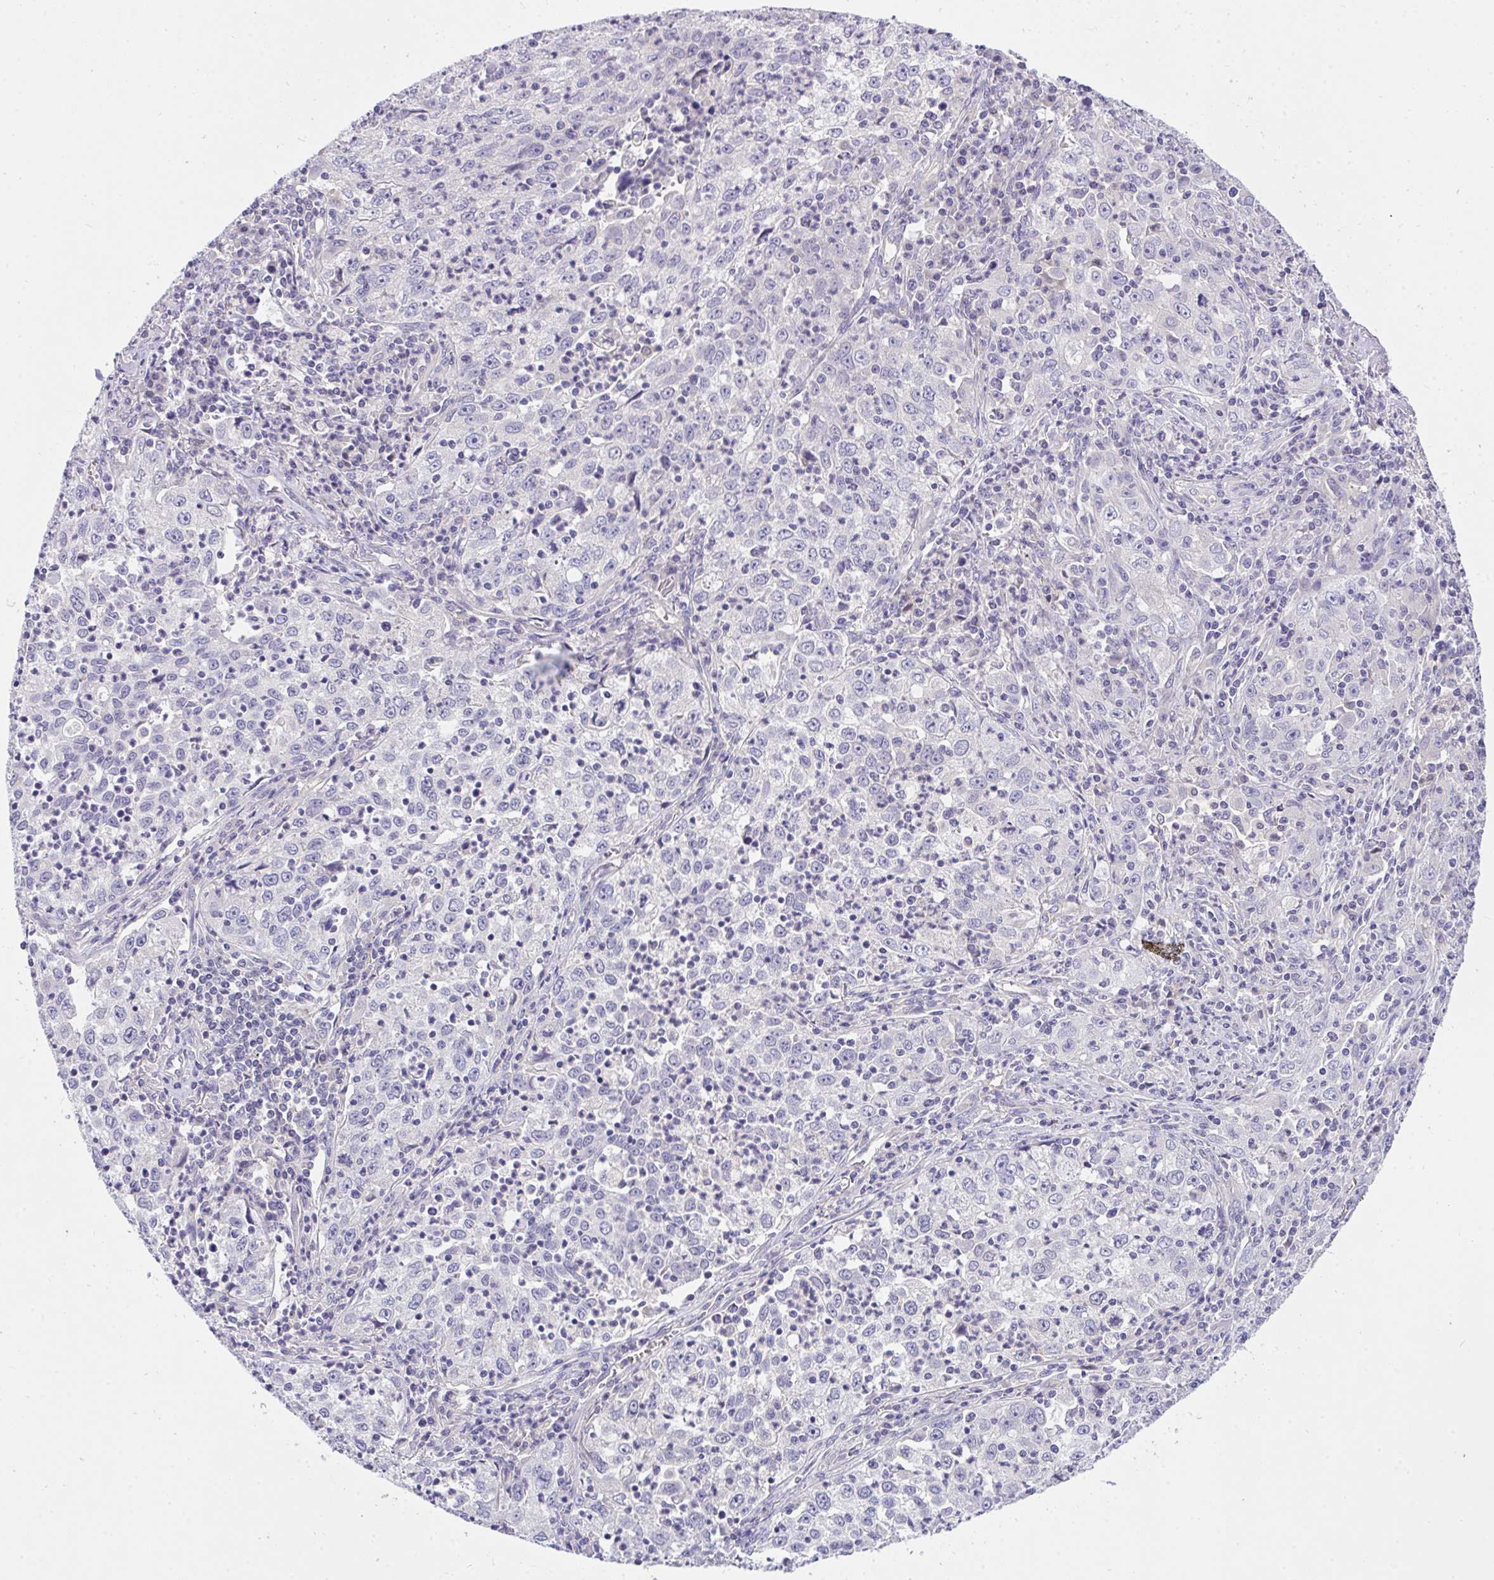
{"staining": {"intensity": "negative", "quantity": "none", "location": "none"}, "tissue": "lung cancer", "cell_type": "Tumor cells", "image_type": "cancer", "snomed": [{"axis": "morphology", "description": "Squamous cell carcinoma, NOS"}, {"axis": "topography", "description": "Lung"}], "caption": "This is an immunohistochemistry (IHC) micrograph of lung squamous cell carcinoma. There is no expression in tumor cells.", "gene": "C19orf54", "patient": {"sex": "male", "age": 71}}